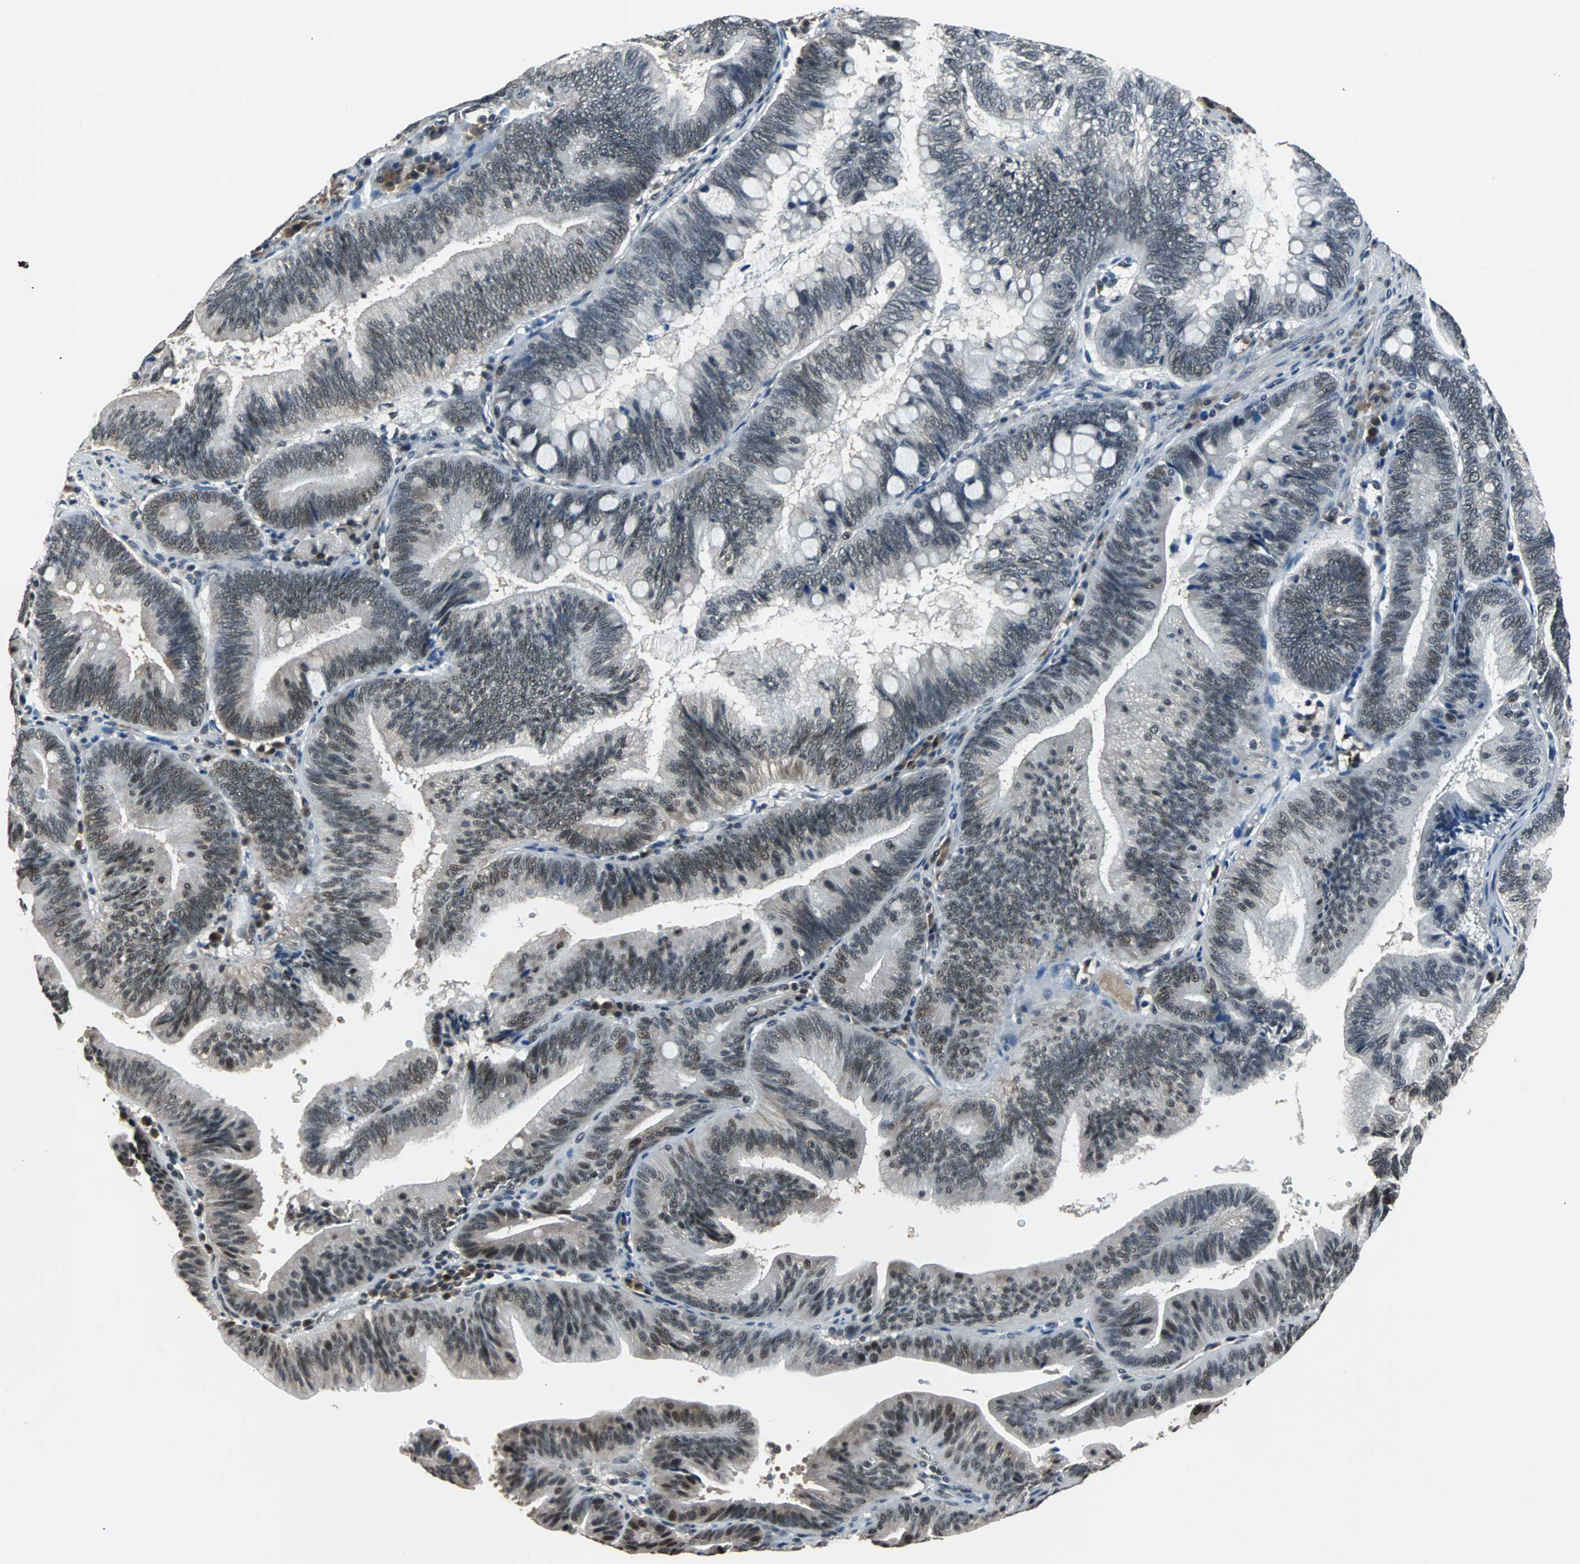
{"staining": {"intensity": "weak", "quantity": "<25%", "location": "nuclear"}, "tissue": "pancreatic cancer", "cell_type": "Tumor cells", "image_type": "cancer", "snomed": [{"axis": "morphology", "description": "Adenocarcinoma, NOS"}, {"axis": "topography", "description": "Pancreas"}], "caption": "IHC of human adenocarcinoma (pancreatic) reveals no staining in tumor cells. (Brightfield microscopy of DAB (3,3'-diaminobenzidine) immunohistochemistry (IHC) at high magnification).", "gene": "USP28", "patient": {"sex": "male", "age": 82}}